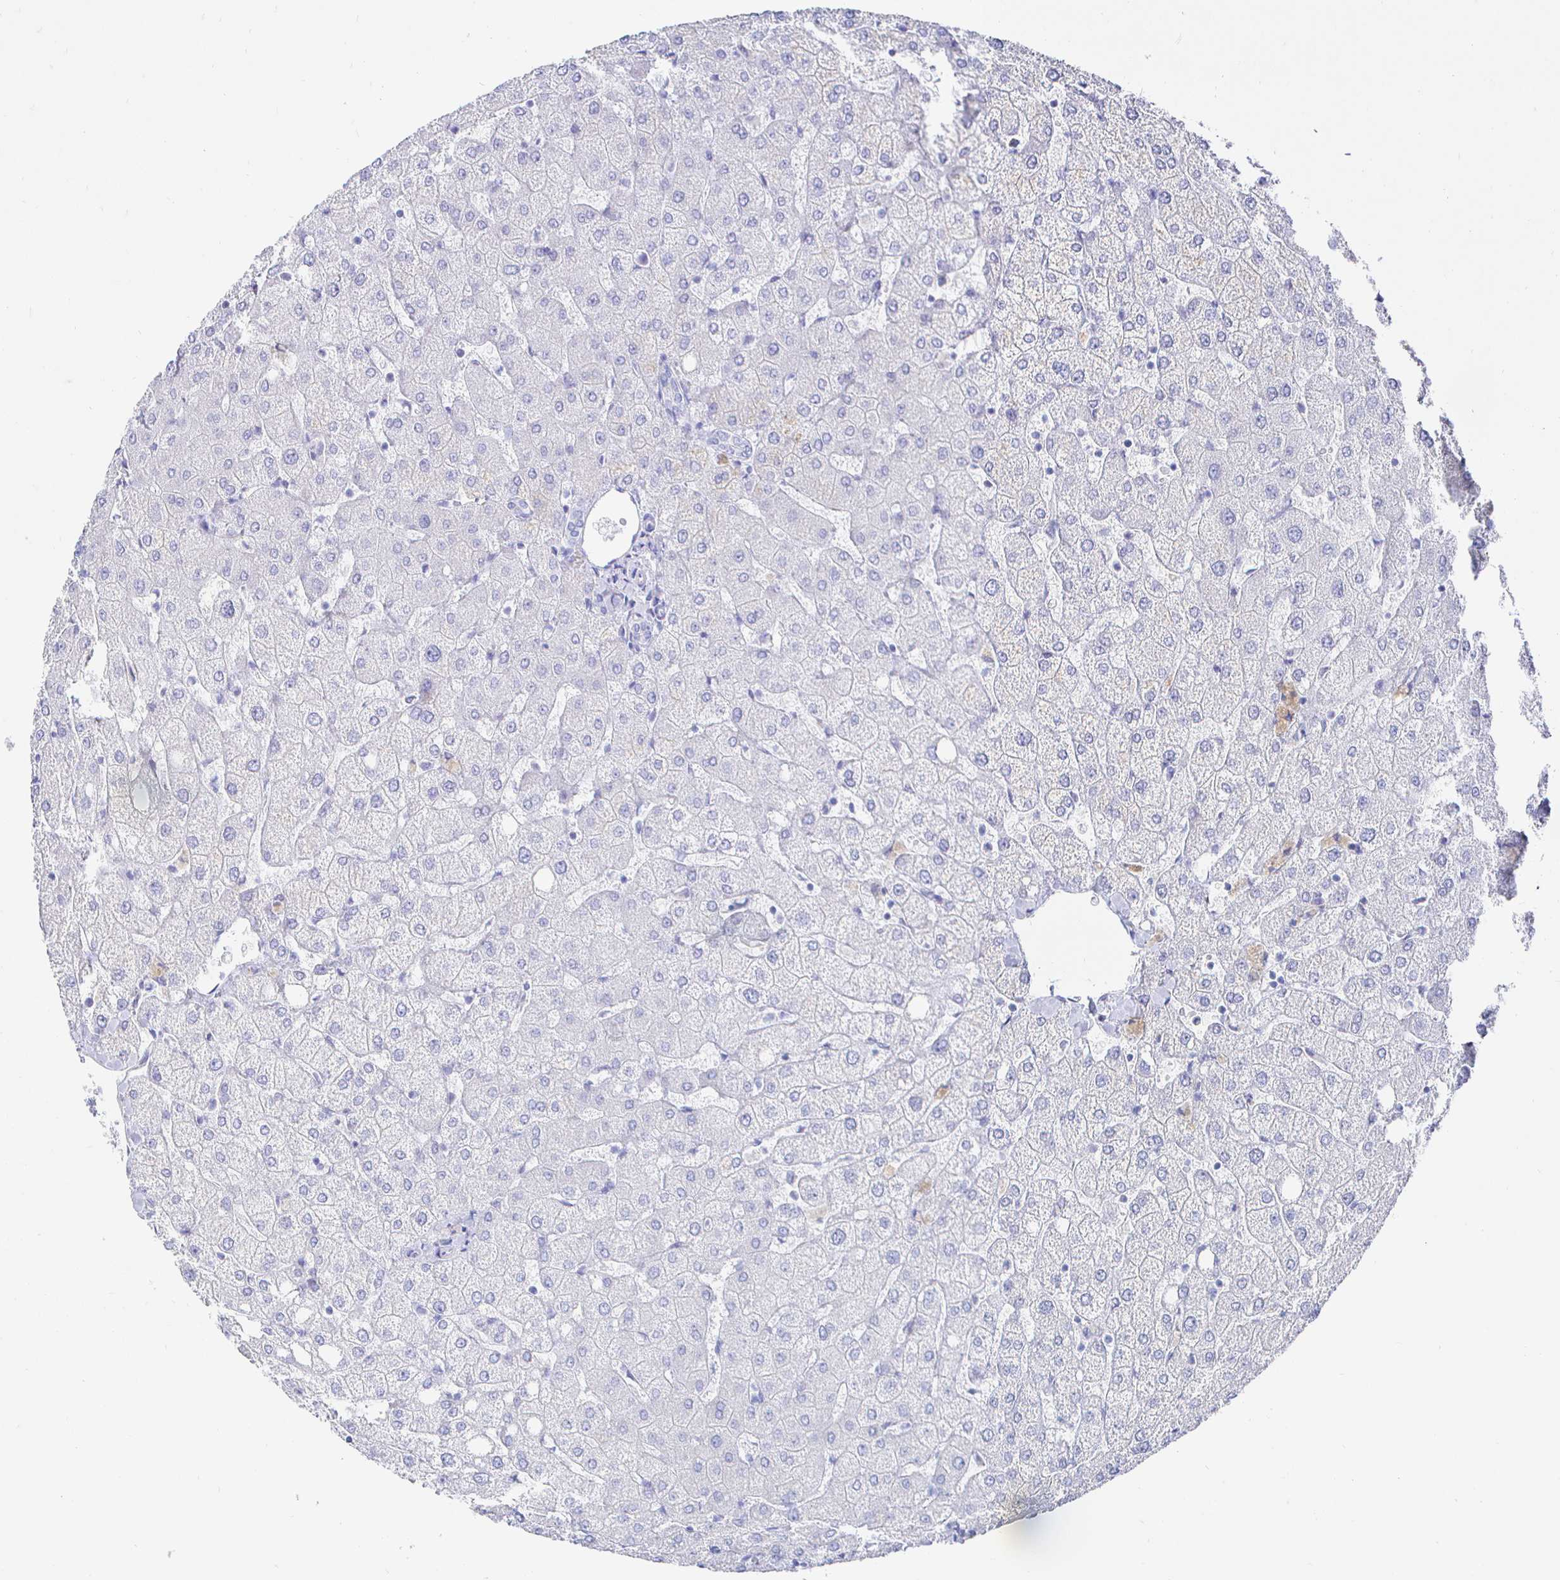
{"staining": {"intensity": "negative", "quantity": "none", "location": "none"}, "tissue": "liver", "cell_type": "Cholangiocytes", "image_type": "normal", "snomed": [{"axis": "morphology", "description": "Normal tissue, NOS"}, {"axis": "topography", "description": "Liver"}], "caption": "DAB immunohistochemical staining of normal liver displays no significant expression in cholangiocytes.", "gene": "CLCA1", "patient": {"sex": "female", "age": 54}}